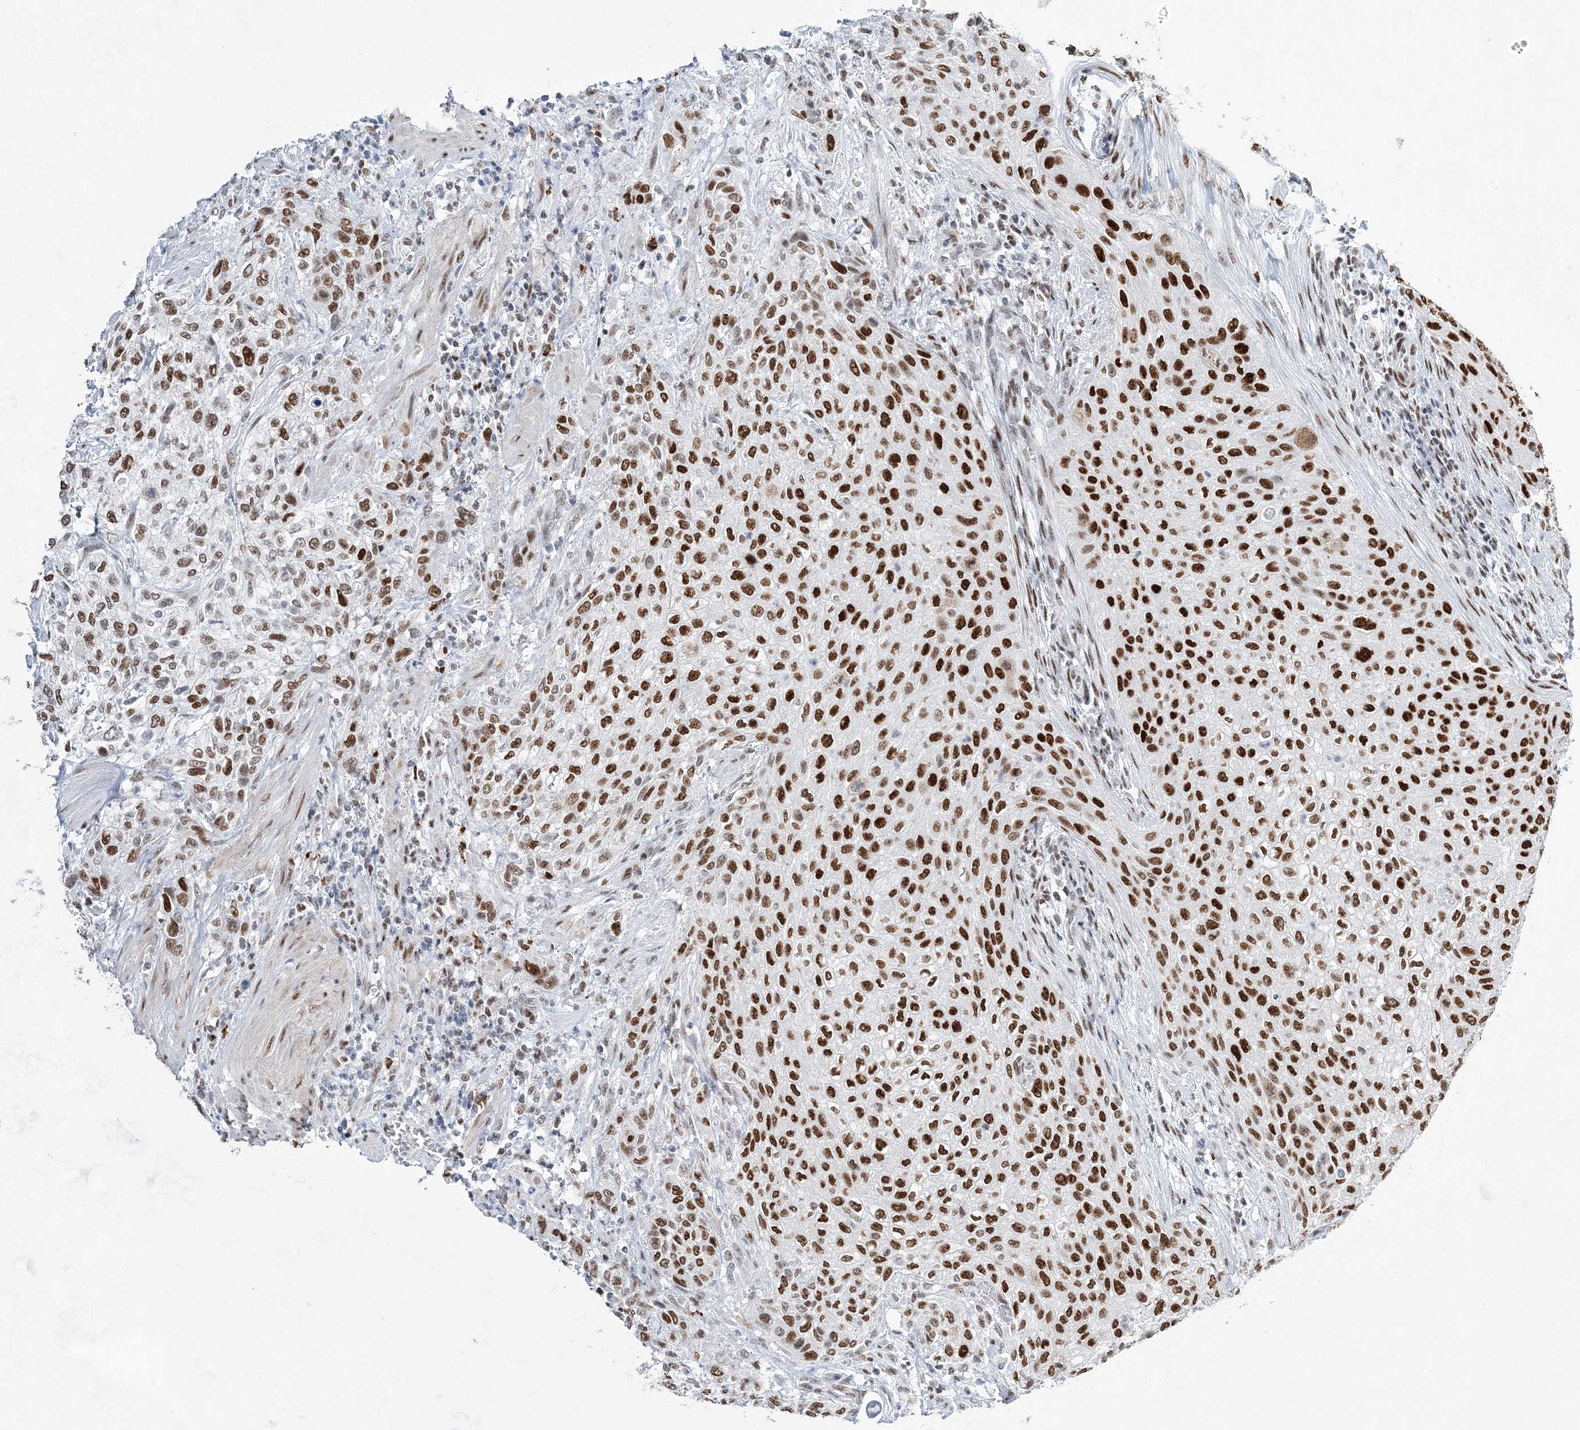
{"staining": {"intensity": "strong", "quantity": ">75%", "location": "nuclear"}, "tissue": "urothelial cancer", "cell_type": "Tumor cells", "image_type": "cancer", "snomed": [{"axis": "morphology", "description": "Urothelial carcinoma, High grade"}, {"axis": "topography", "description": "Urinary bladder"}], "caption": "Human urothelial cancer stained with a brown dye shows strong nuclear positive staining in about >75% of tumor cells.", "gene": "ZBTB7A", "patient": {"sex": "male", "age": 35}}